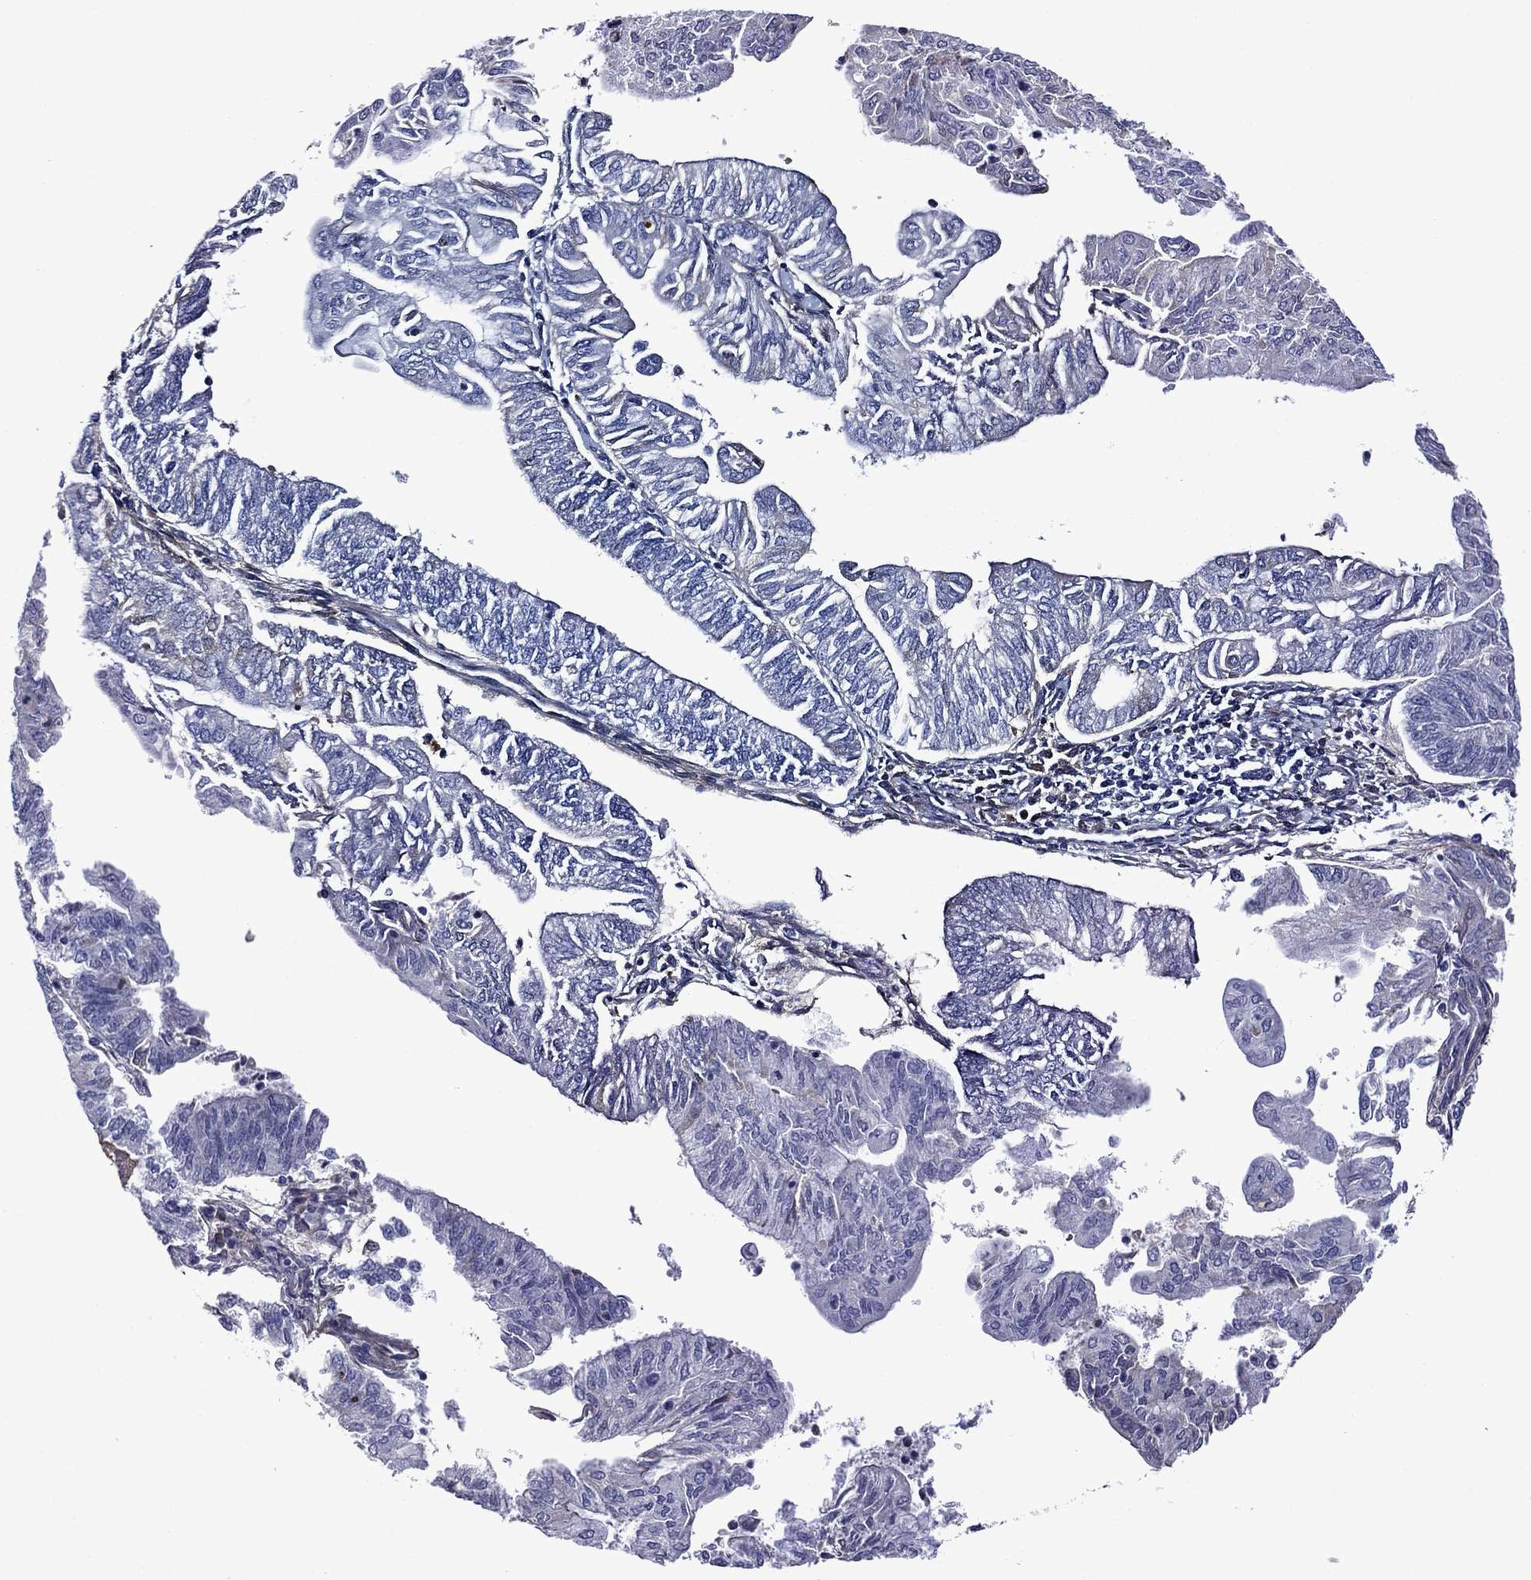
{"staining": {"intensity": "negative", "quantity": "none", "location": "none"}, "tissue": "endometrial cancer", "cell_type": "Tumor cells", "image_type": "cancer", "snomed": [{"axis": "morphology", "description": "Adenocarcinoma, NOS"}, {"axis": "topography", "description": "Endometrium"}], "caption": "Tumor cells show no significant protein positivity in endometrial cancer (adenocarcinoma).", "gene": "HSPG2", "patient": {"sex": "female", "age": 59}}